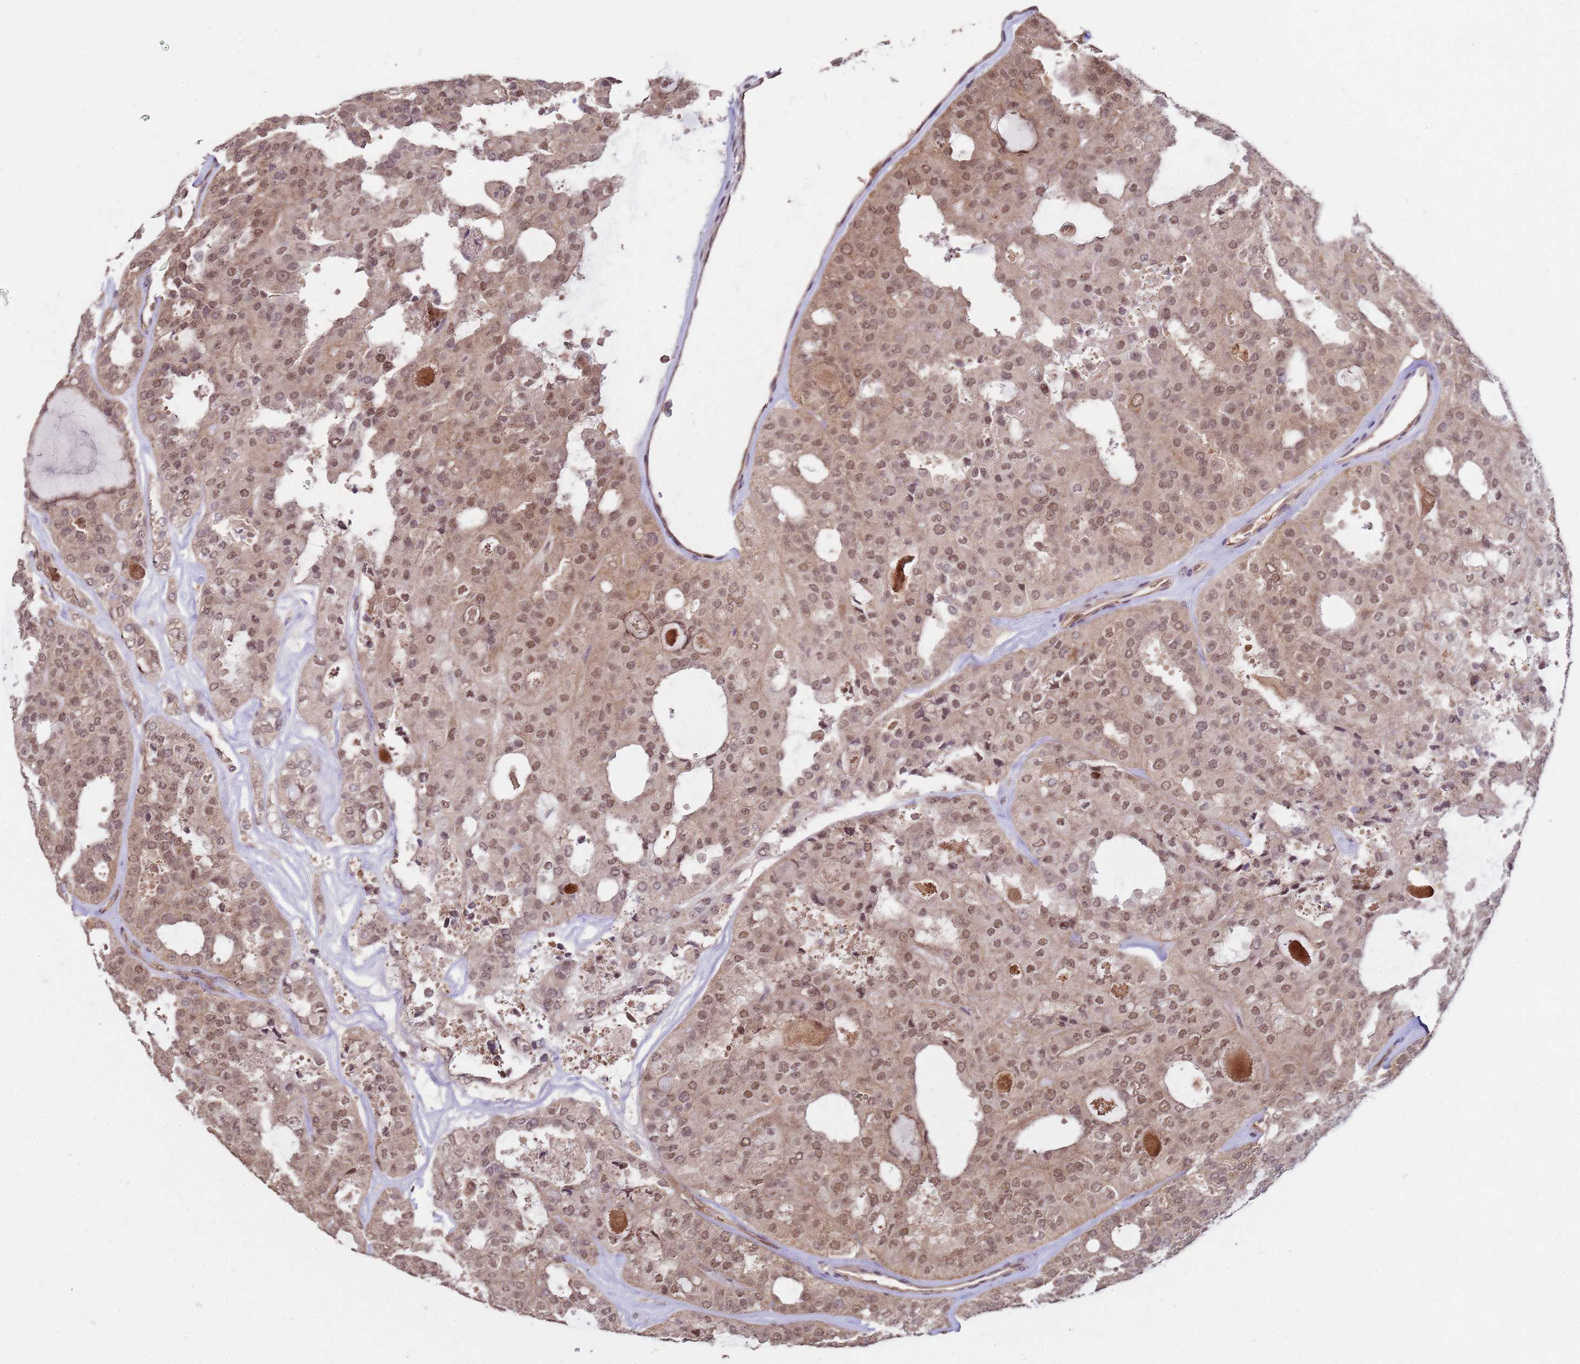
{"staining": {"intensity": "moderate", "quantity": ">75%", "location": "nuclear"}, "tissue": "thyroid cancer", "cell_type": "Tumor cells", "image_type": "cancer", "snomed": [{"axis": "morphology", "description": "Follicular adenoma carcinoma, NOS"}, {"axis": "topography", "description": "Thyroid gland"}], "caption": "Immunohistochemical staining of thyroid cancer (follicular adenoma carcinoma) shows medium levels of moderate nuclear protein expression in about >75% of tumor cells.", "gene": "CRBN", "patient": {"sex": "male", "age": 75}}